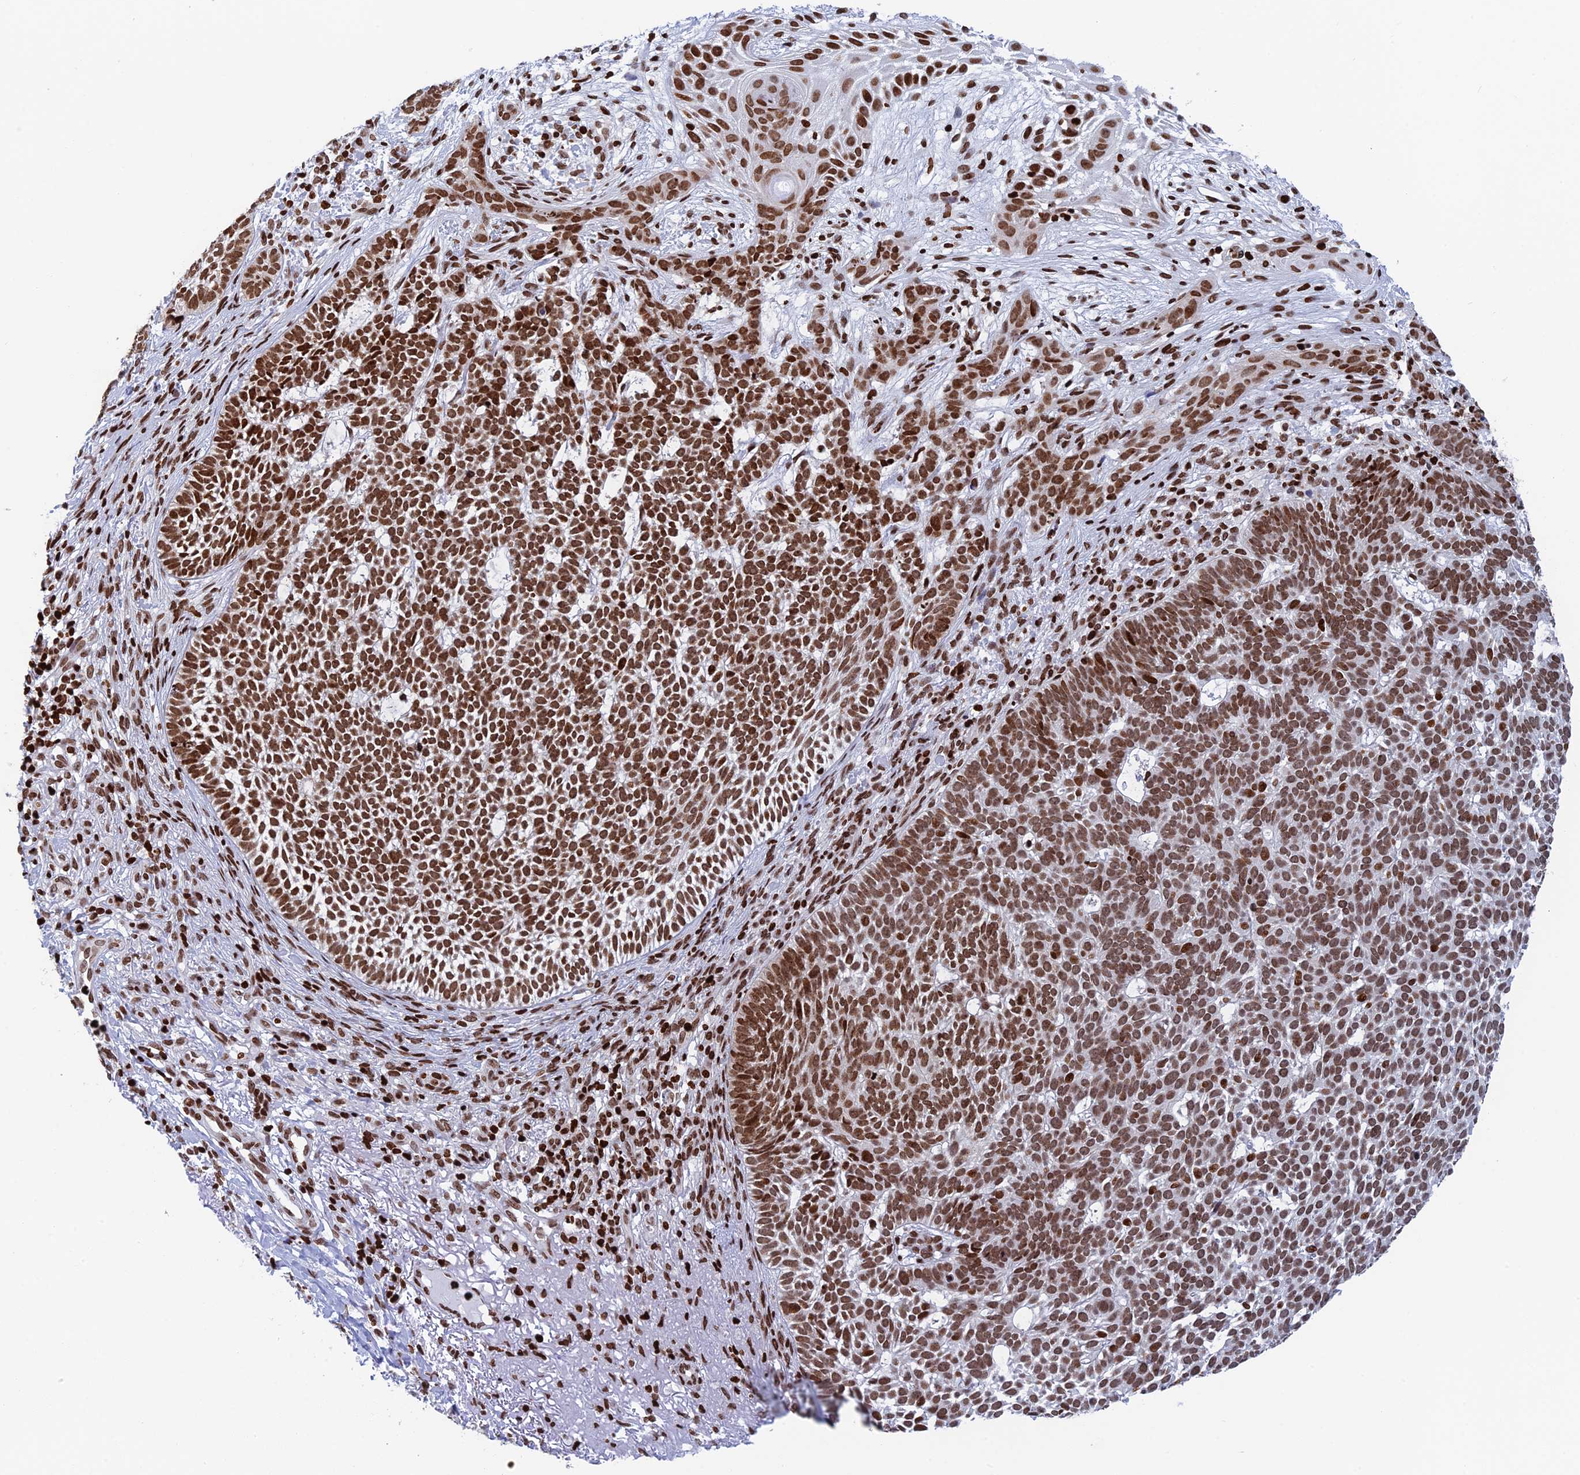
{"staining": {"intensity": "strong", "quantity": ">75%", "location": "nuclear"}, "tissue": "skin cancer", "cell_type": "Tumor cells", "image_type": "cancer", "snomed": [{"axis": "morphology", "description": "Basal cell carcinoma"}, {"axis": "topography", "description": "Skin"}], "caption": "This is an image of immunohistochemistry staining of skin basal cell carcinoma, which shows strong staining in the nuclear of tumor cells.", "gene": "RPAP1", "patient": {"sex": "female", "age": 78}}